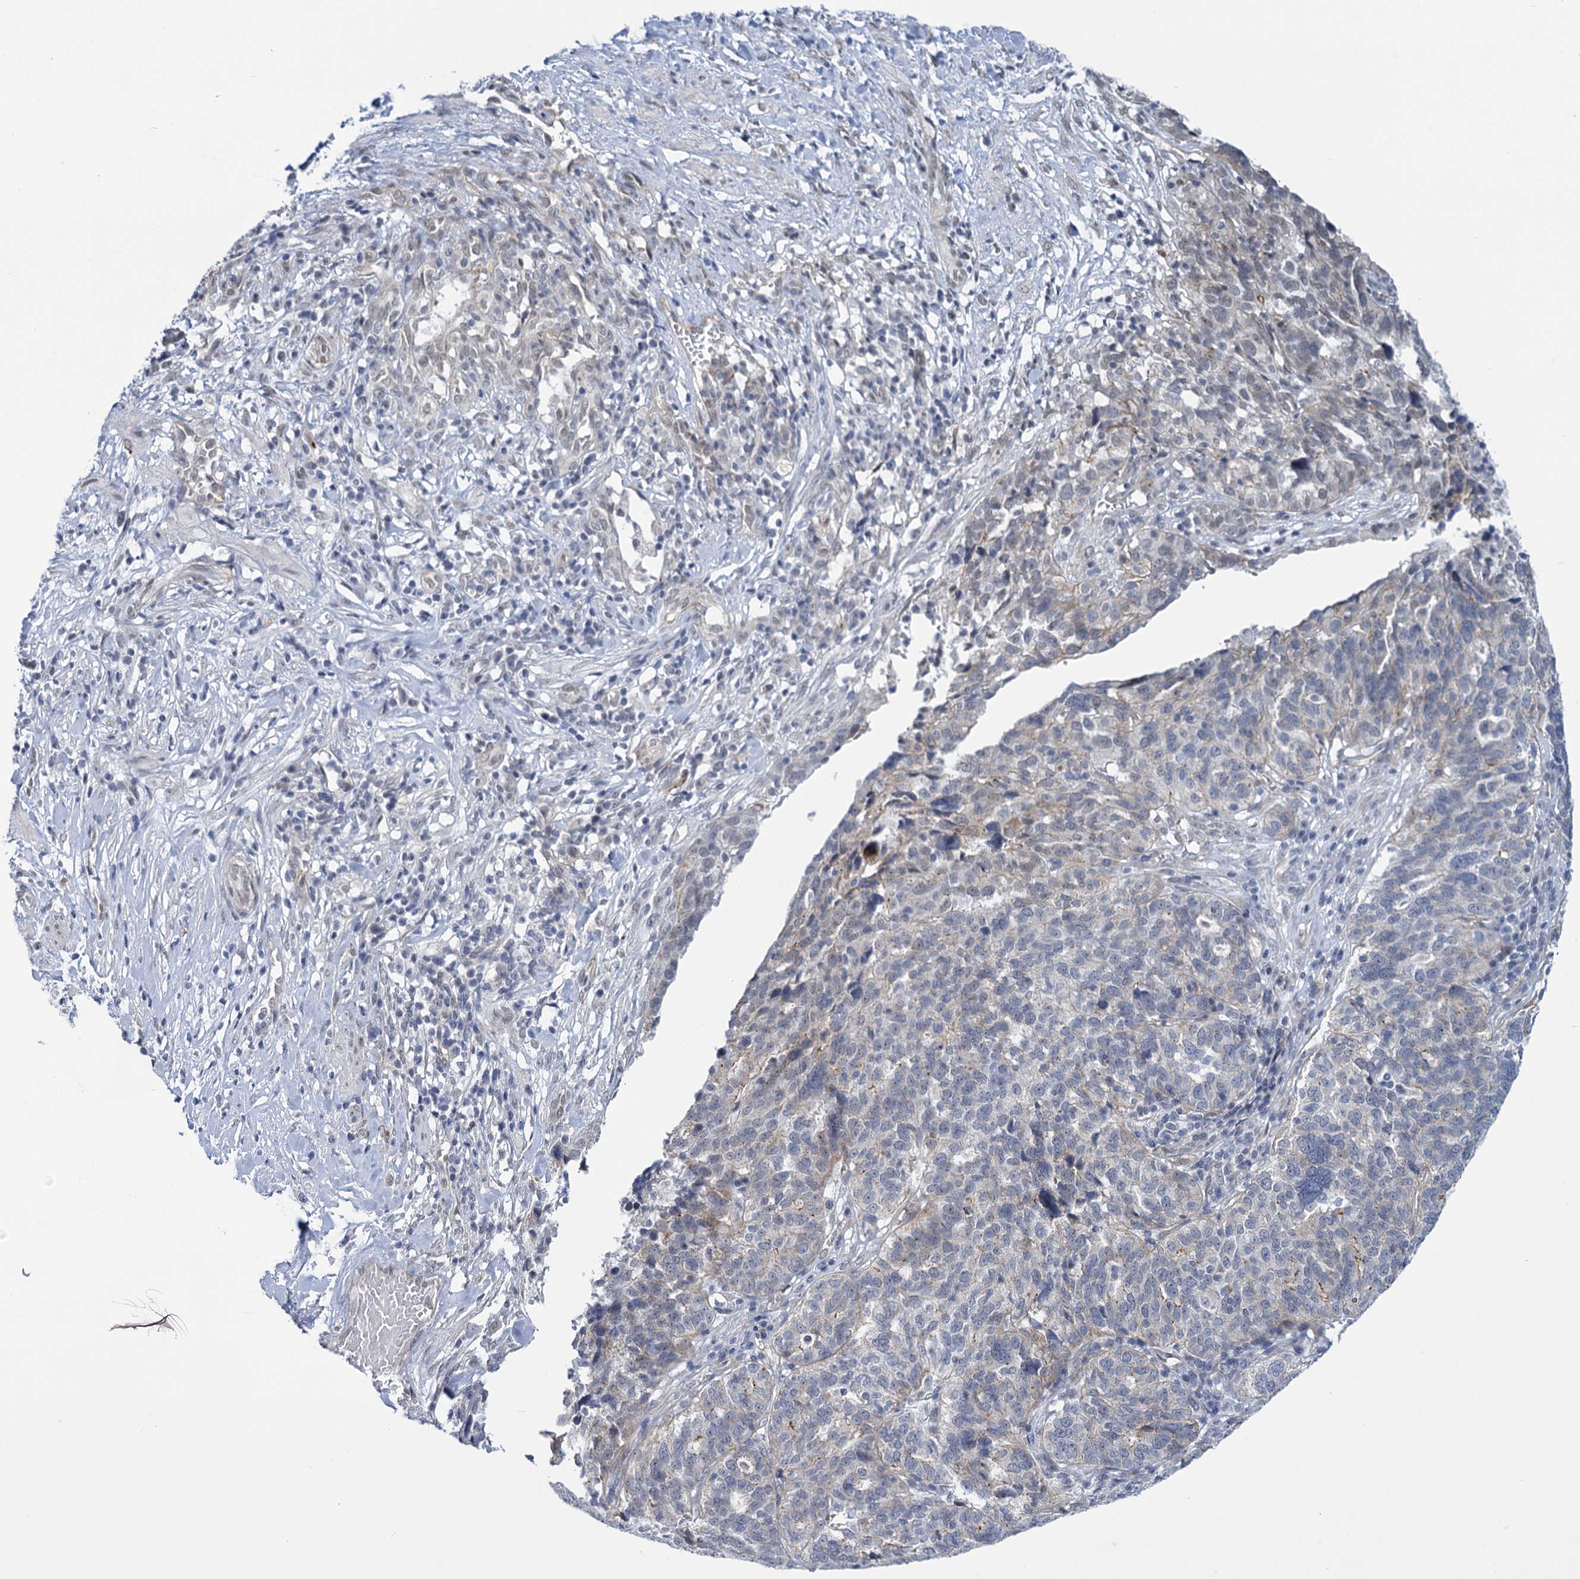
{"staining": {"intensity": "negative", "quantity": "none", "location": "none"}, "tissue": "ovarian cancer", "cell_type": "Tumor cells", "image_type": "cancer", "snomed": [{"axis": "morphology", "description": "Cystadenocarcinoma, serous, NOS"}, {"axis": "topography", "description": "Ovary"}], "caption": "IHC photomicrograph of neoplastic tissue: human serous cystadenocarcinoma (ovarian) stained with DAB (3,3'-diaminobenzidine) shows no significant protein positivity in tumor cells.", "gene": "MBLAC2", "patient": {"sex": "female", "age": 59}}